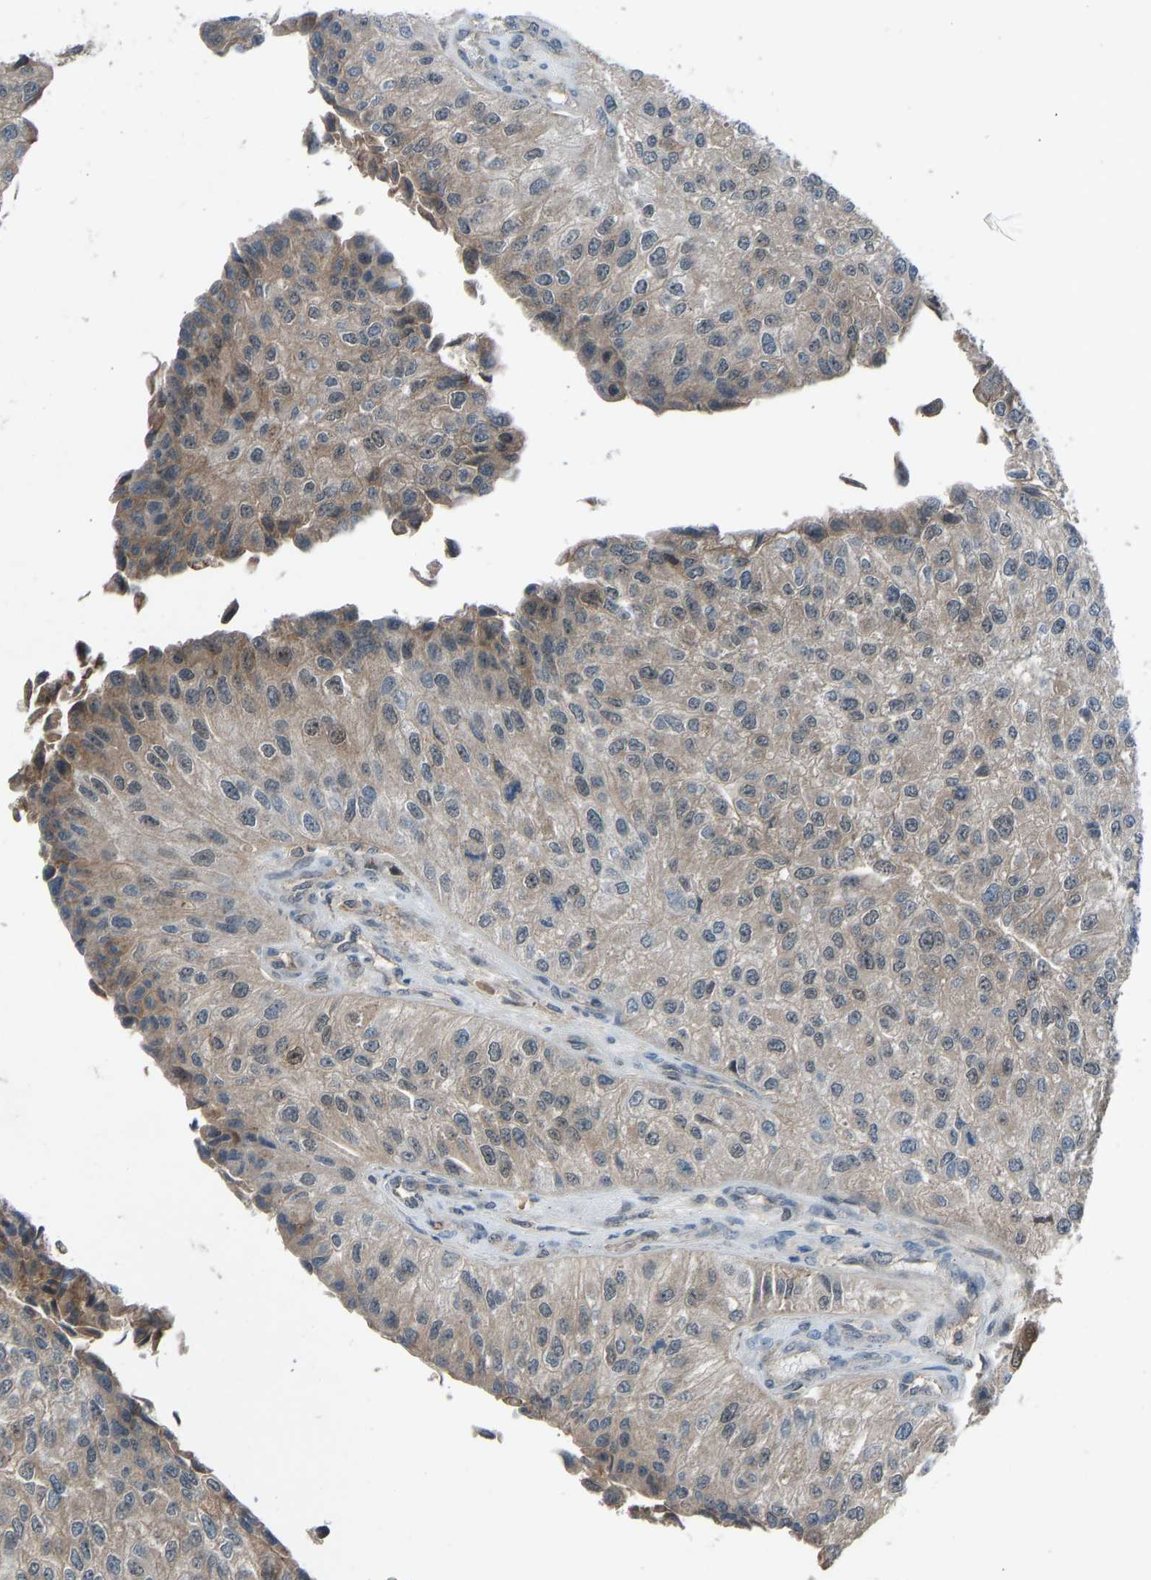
{"staining": {"intensity": "moderate", "quantity": "<25%", "location": "cytoplasmic/membranous"}, "tissue": "urothelial cancer", "cell_type": "Tumor cells", "image_type": "cancer", "snomed": [{"axis": "morphology", "description": "Urothelial carcinoma, High grade"}, {"axis": "topography", "description": "Kidney"}, {"axis": "topography", "description": "Urinary bladder"}], "caption": "Immunohistochemical staining of human urothelial cancer exhibits low levels of moderate cytoplasmic/membranous expression in approximately <25% of tumor cells. The staining is performed using DAB brown chromogen to label protein expression. The nuclei are counter-stained blue using hematoxylin.", "gene": "SLC43A1", "patient": {"sex": "male", "age": 77}}